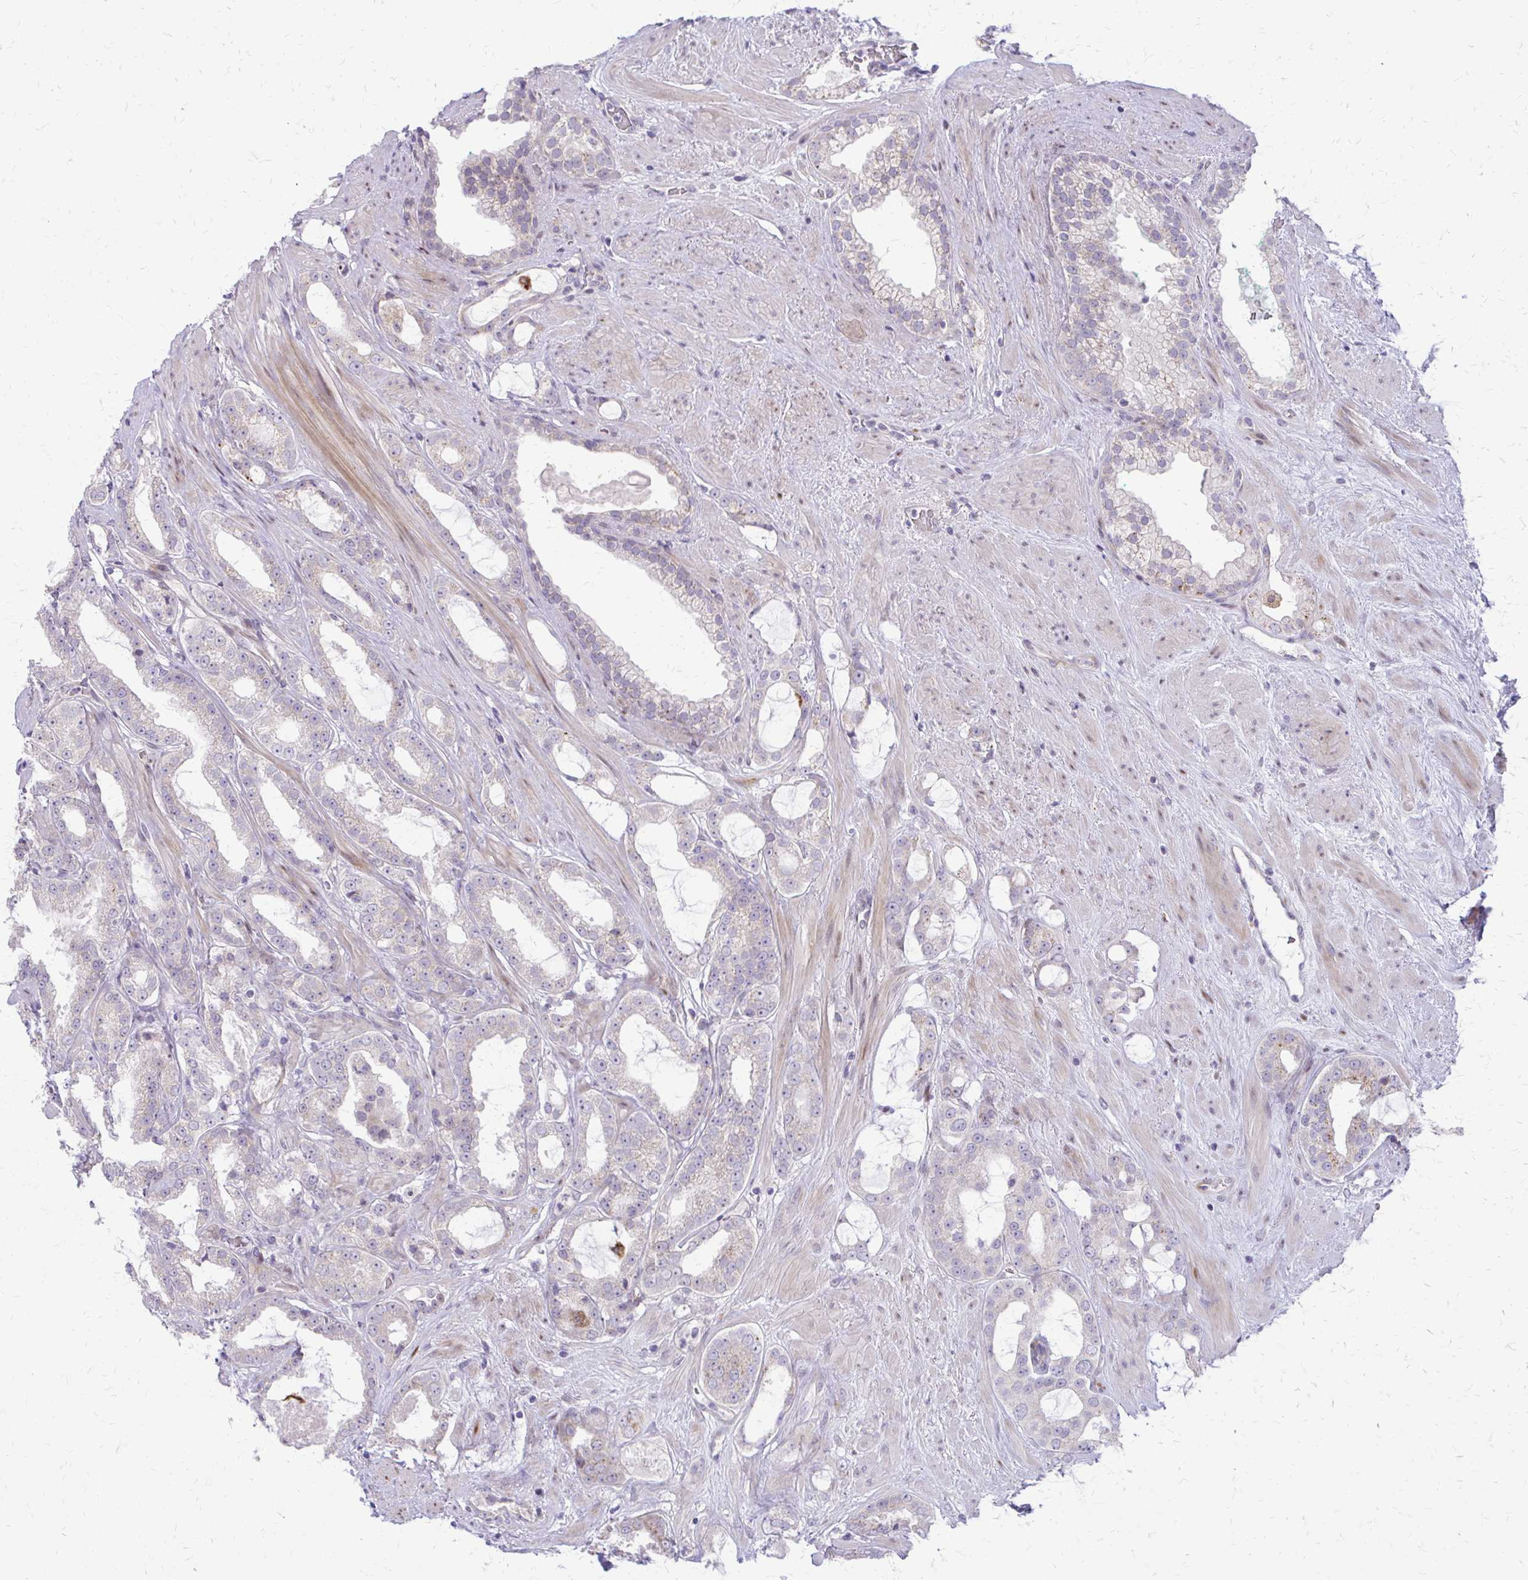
{"staining": {"intensity": "weak", "quantity": "<25%", "location": "cytoplasmic/membranous"}, "tissue": "prostate cancer", "cell_type": "Tumor cells", "image_type": "cancer", "snomed": [{"axis": "morphology", "description": "Adenocarcinoma, High grade"}, {"axis": "topography", "description": "Prostate"}], "caption": "Immunohistochemistry (IHC) of prostate cancer (adenocarcinoma (high-grade)) reveals no positivity in tumor cells.", "gene": "PPDPFL", "patient": {"sex": "male", "age": 65}}